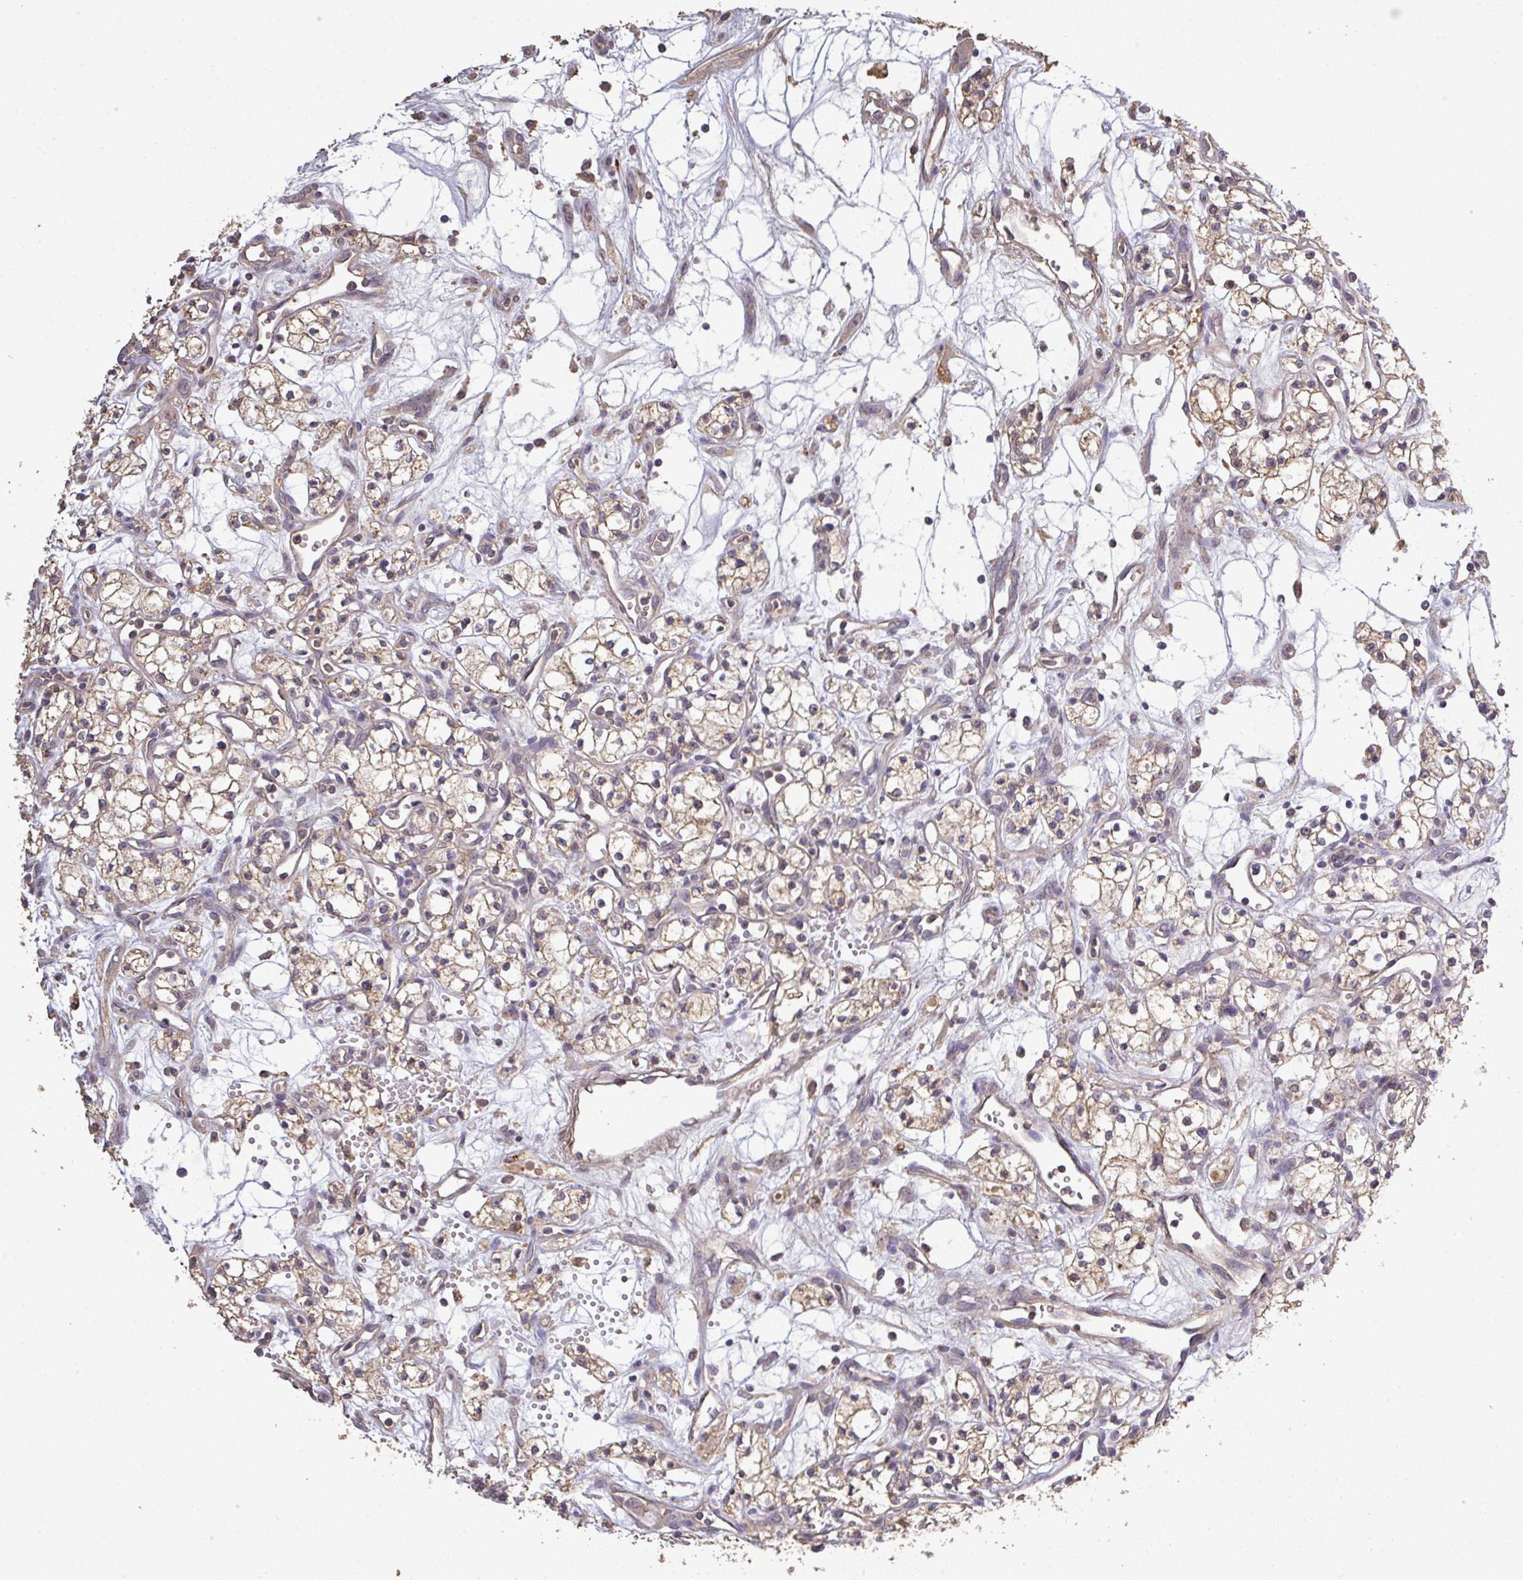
{"staining": {"intensity": "weak", "quantity": ">75%", "location": "cytoplasmic/membranous"}, "tissue": "renal cancer", "cell_type": "Tumor cells", "image_type": "cancer", "snomed": [{"axis": "morphology", "description": "Adenocarcinoma, NOS"}, {"axis": "topography", "description": "Kidney"}], "caption": "Immunohistochemistry photomicrograph of renal cancer stained for a protein (brown), which displays low levels of weak cytoplasmic/membranous staining in about >75% of tumor cells.", "gene": "ISLR", "patient": {"sex": "male", "age": 59}}